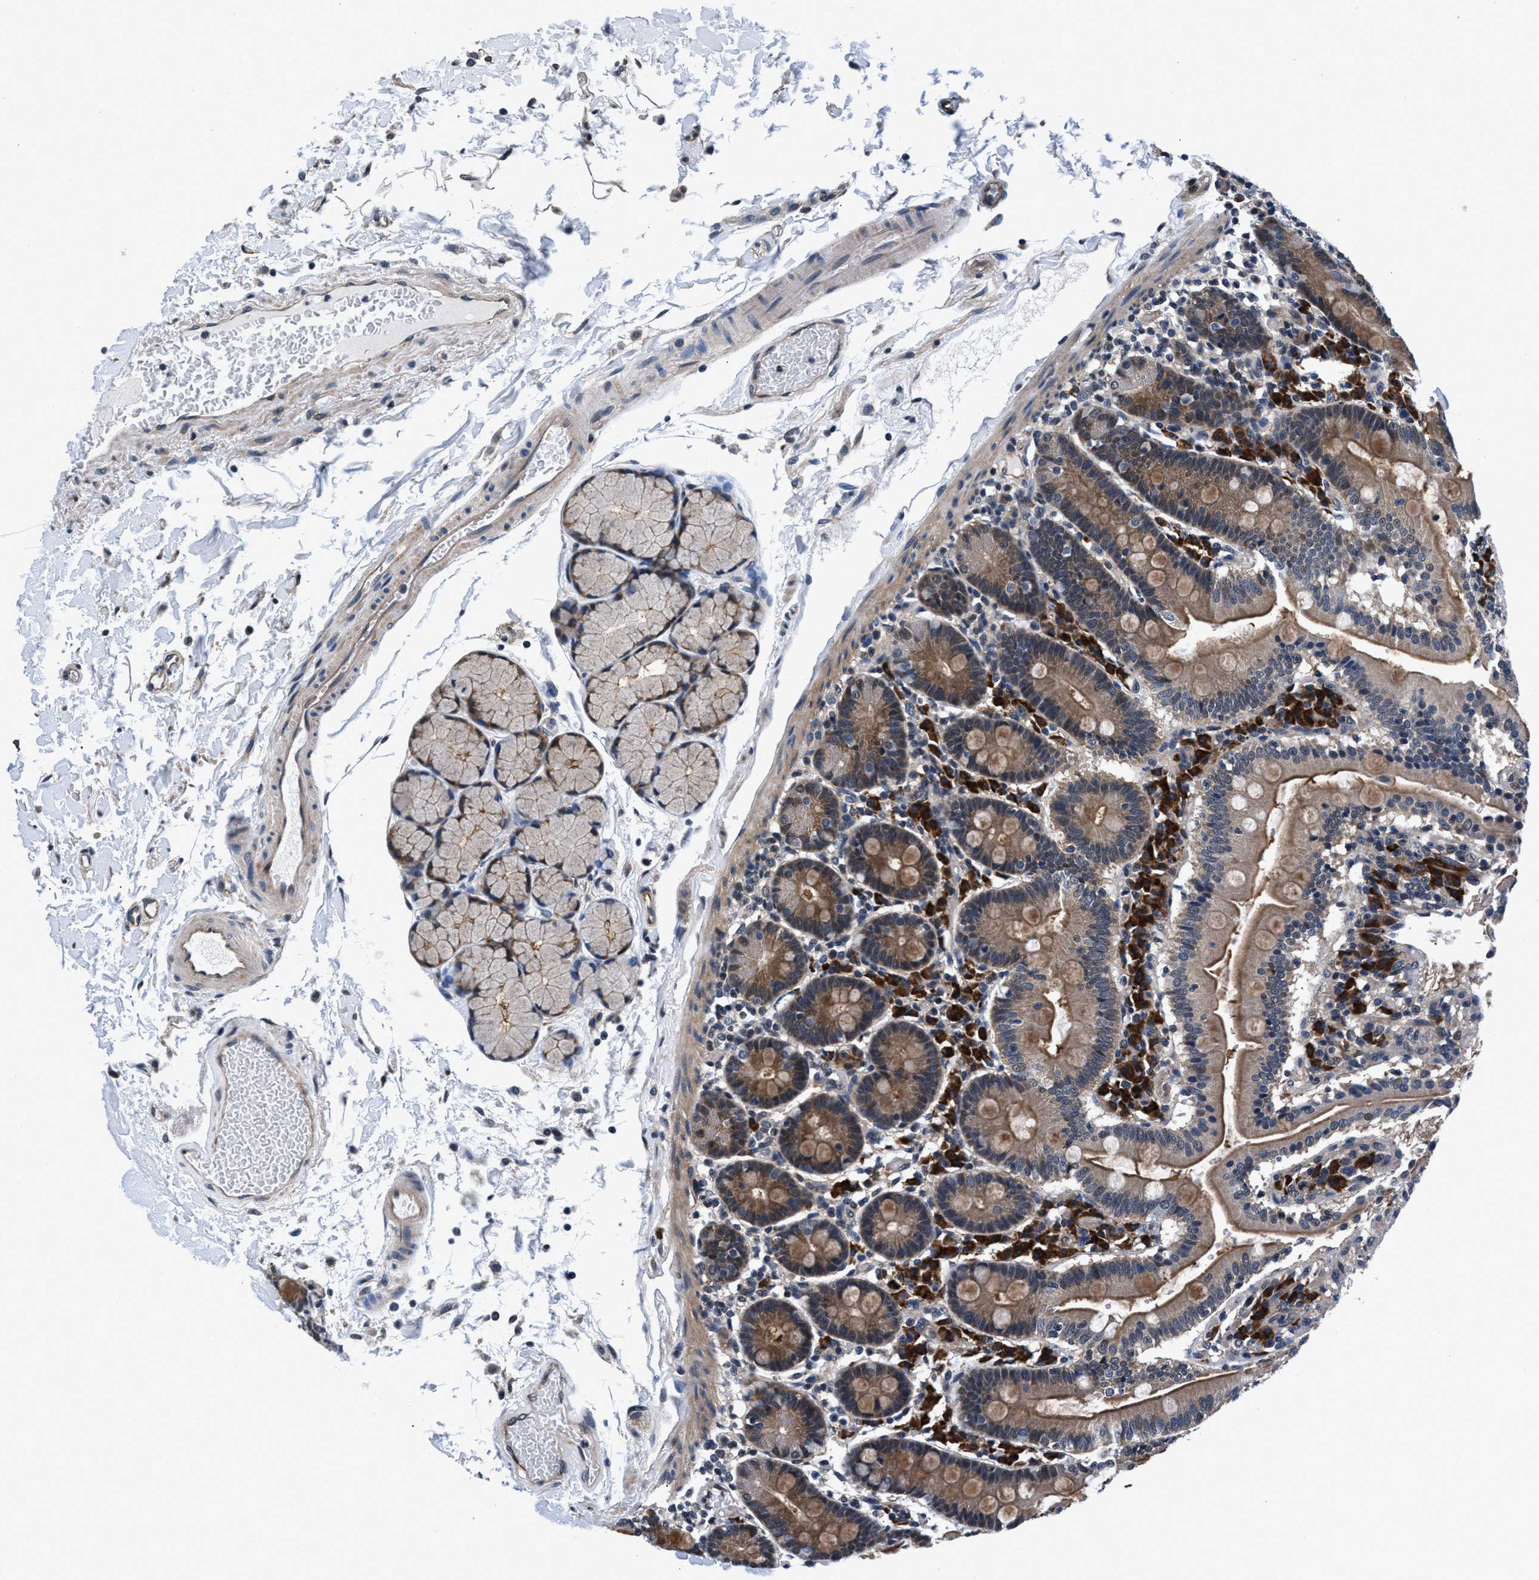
{"staining": {"intensity": "moderate", "quantity": ">75%", "location": "cytoplasmic/membranous"}, "tissue": "duodenum", "cell_type": "Glandular cells", "image_type": "normal", "snomed": [{"axis": "morphology", "description": "Normal tissue, NOS"}, {"axis": "topography", "description": "Small intestine, NOS"}], "caption": "Duodenum stained for a protein (brown) demonstrates moderate cytoplasmic/membranous positive positivity in about >75% of glandular cells.", "gene": "PRPSAP2", "patient": {"sex": "female", "age": 71}}